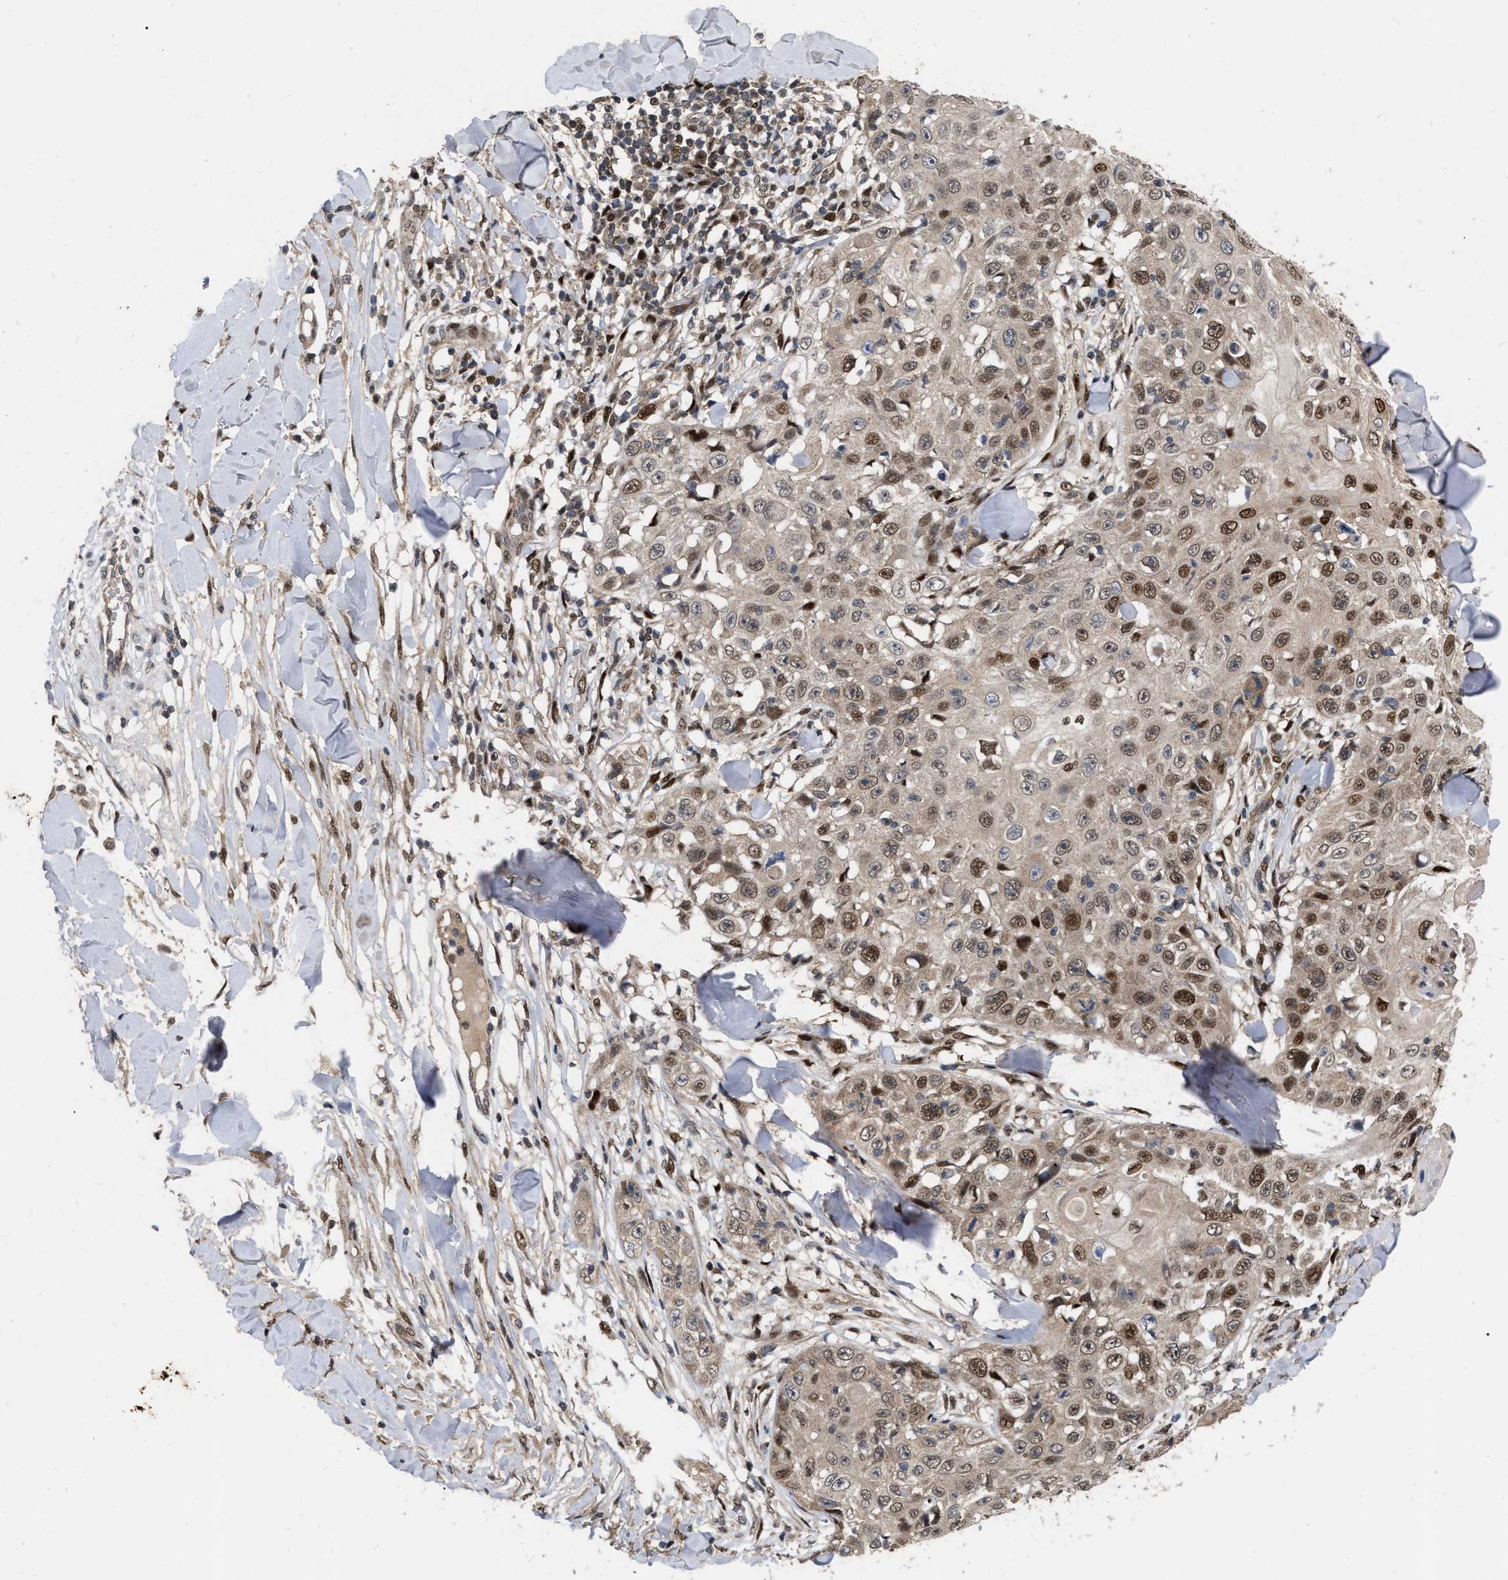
{"staining": {"intensity": "moderate", "quantity": "25%-75%", "location": "cytoplasmic/membranous,nuclear"}, "tissue": "skin cancer", "cell_type": "Tumor cells", "image_type": "cancer", "snomed": [{"axis": "morphology", "description": "Squamous cell carcinoma, NOS"}, {"axis": "topography", "description": "Skin"}], "caption": "The photomicrograph shows staining of squamous cell carcinoma (skin), revealing moderate cytoplasmic/membranous and nuclear protein expression (brown color) within tumor cells.", "gene": "MDM4", "patient": {"sex": "male", "age": 86}}